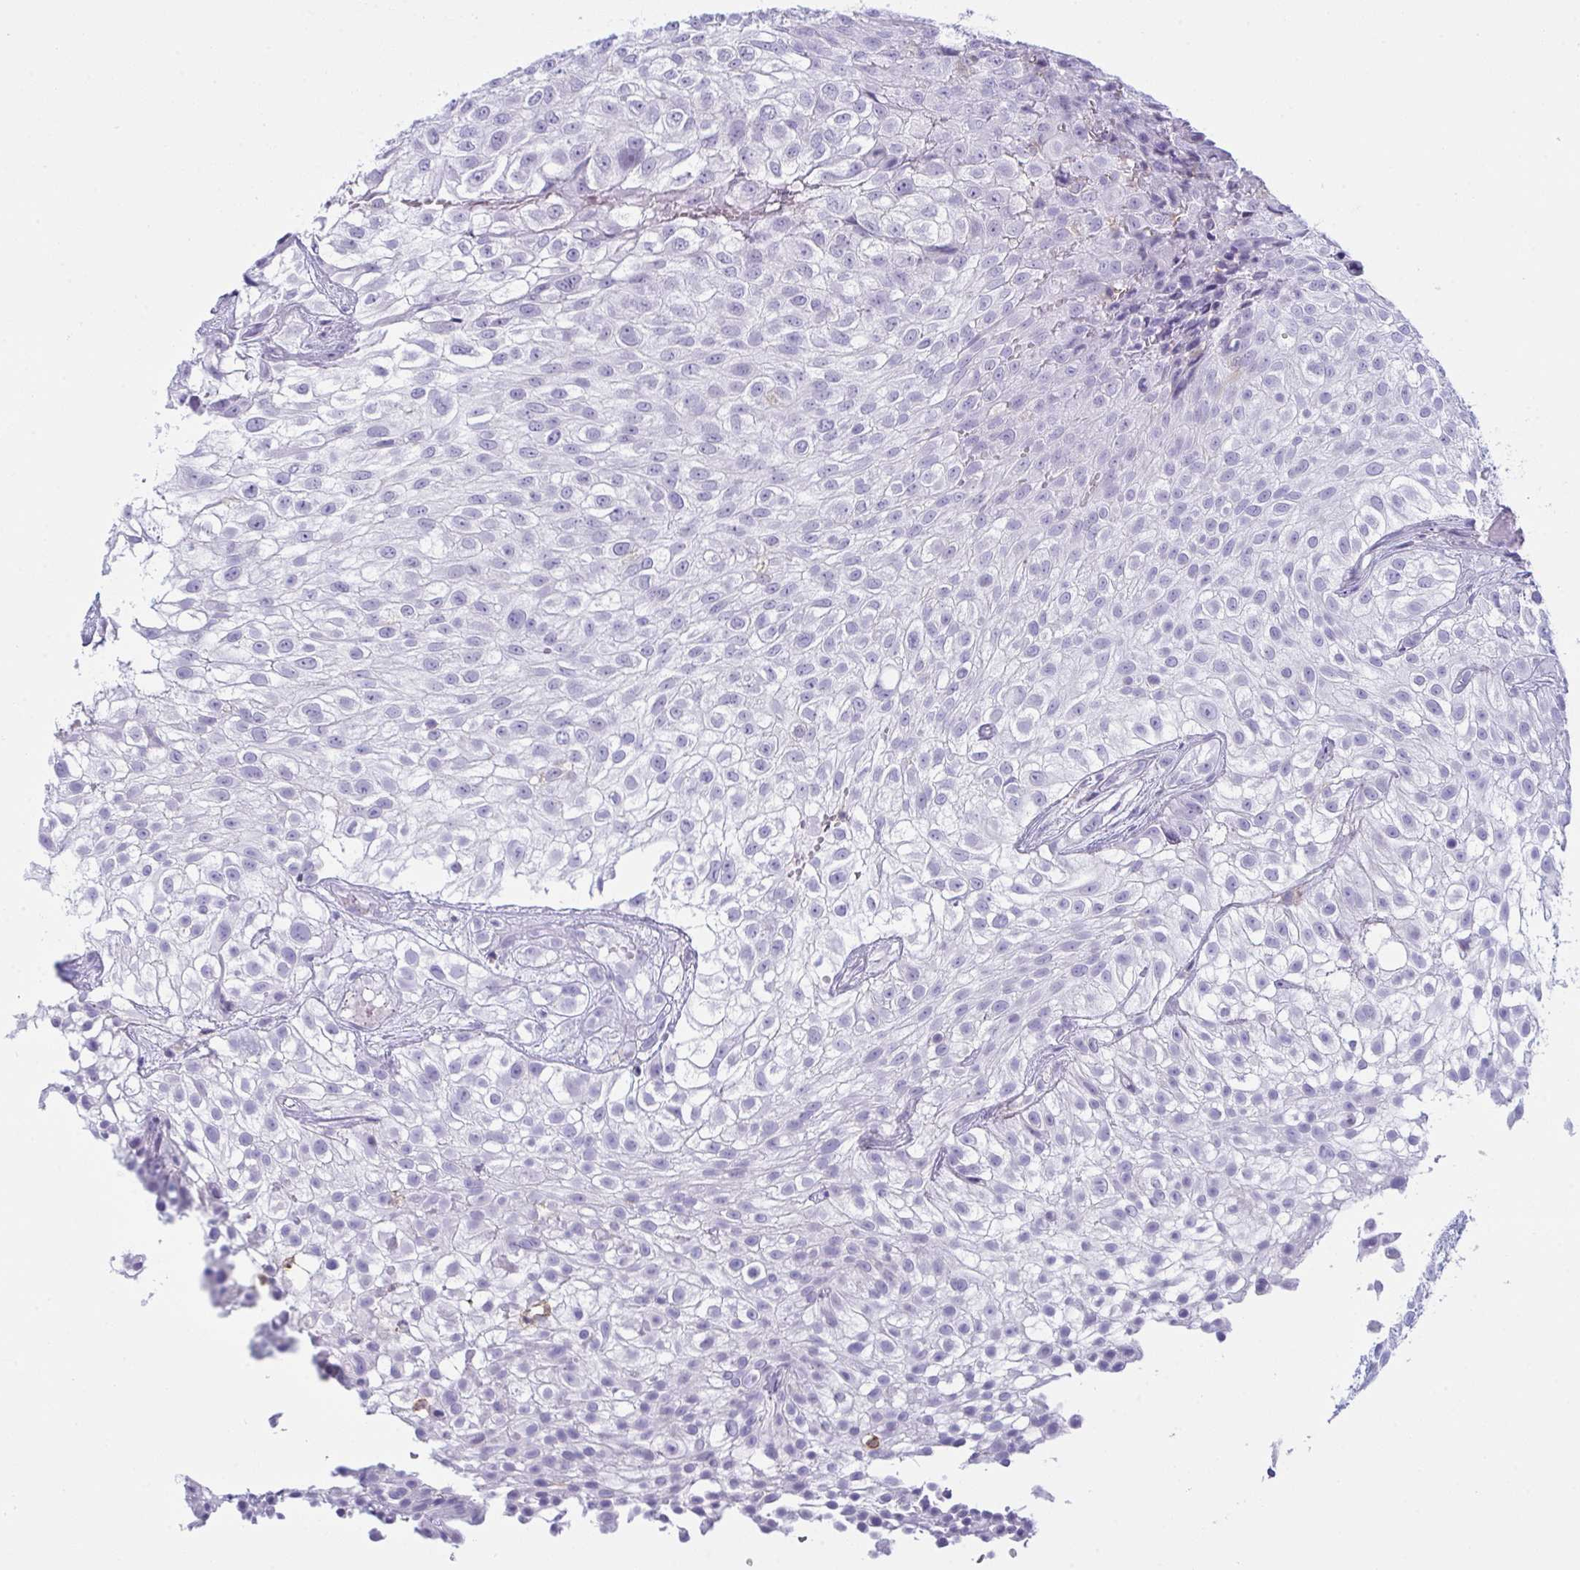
{"staining": {"intensity": "negative", "quantity": "none", "location": "none"}, "tissue": "urothelial cancer", "cell_type": "Tumor cells", "image_type": "cancer", "snomed": [{"axis": "morphology", "description": "Urothelial carcinoma, High grade"}, {"axis": "topography", "description": "Urinary bladder"}], "caption": "Urothelial cancer was stained to show a protein in brown. There is no significant expression in tumor cells.", "gene": "MYO1F", "patient": {"sex": "male", "age": 56}}